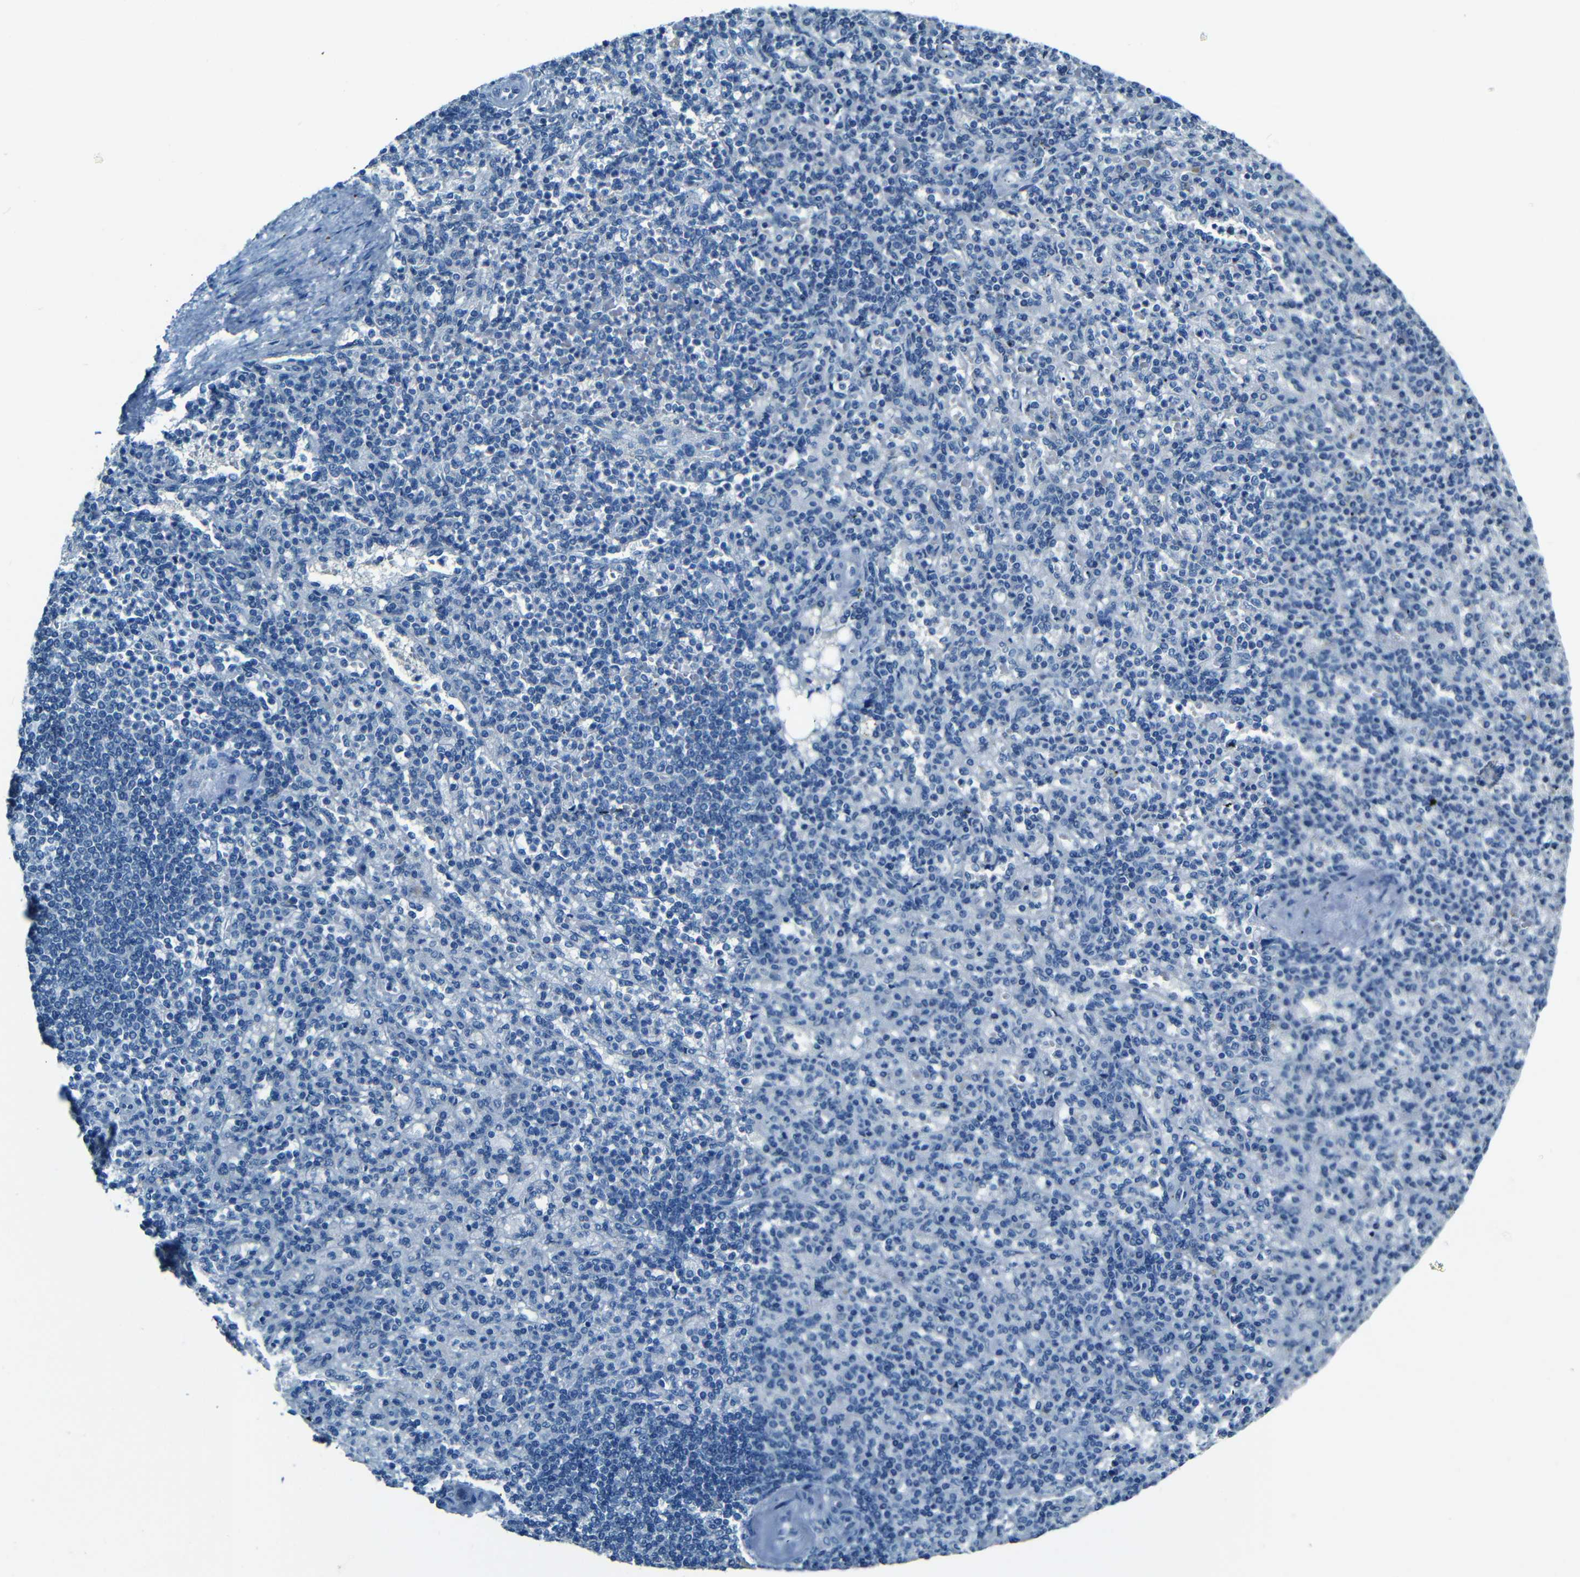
{"staining": {"intensity": "negative", "quantity": "none", "location": "none"}, "tissue": "spleen", "cell_type": "Cells in red pulp", "image_type": "normal", "snomed": [{"axis": "morphology", "description": "Normal tissue, NOS"}, {"axis": "topography", "description": "Spleen"}], "caption": "There is no significant staining in cells in red pulp of spleen. (DAB immunohistochemistry (IHC) visualized using brightfield microscopy, high magnification).", "gene": "ZMAT1", "patient": {"sex": "female", "age": 74}}